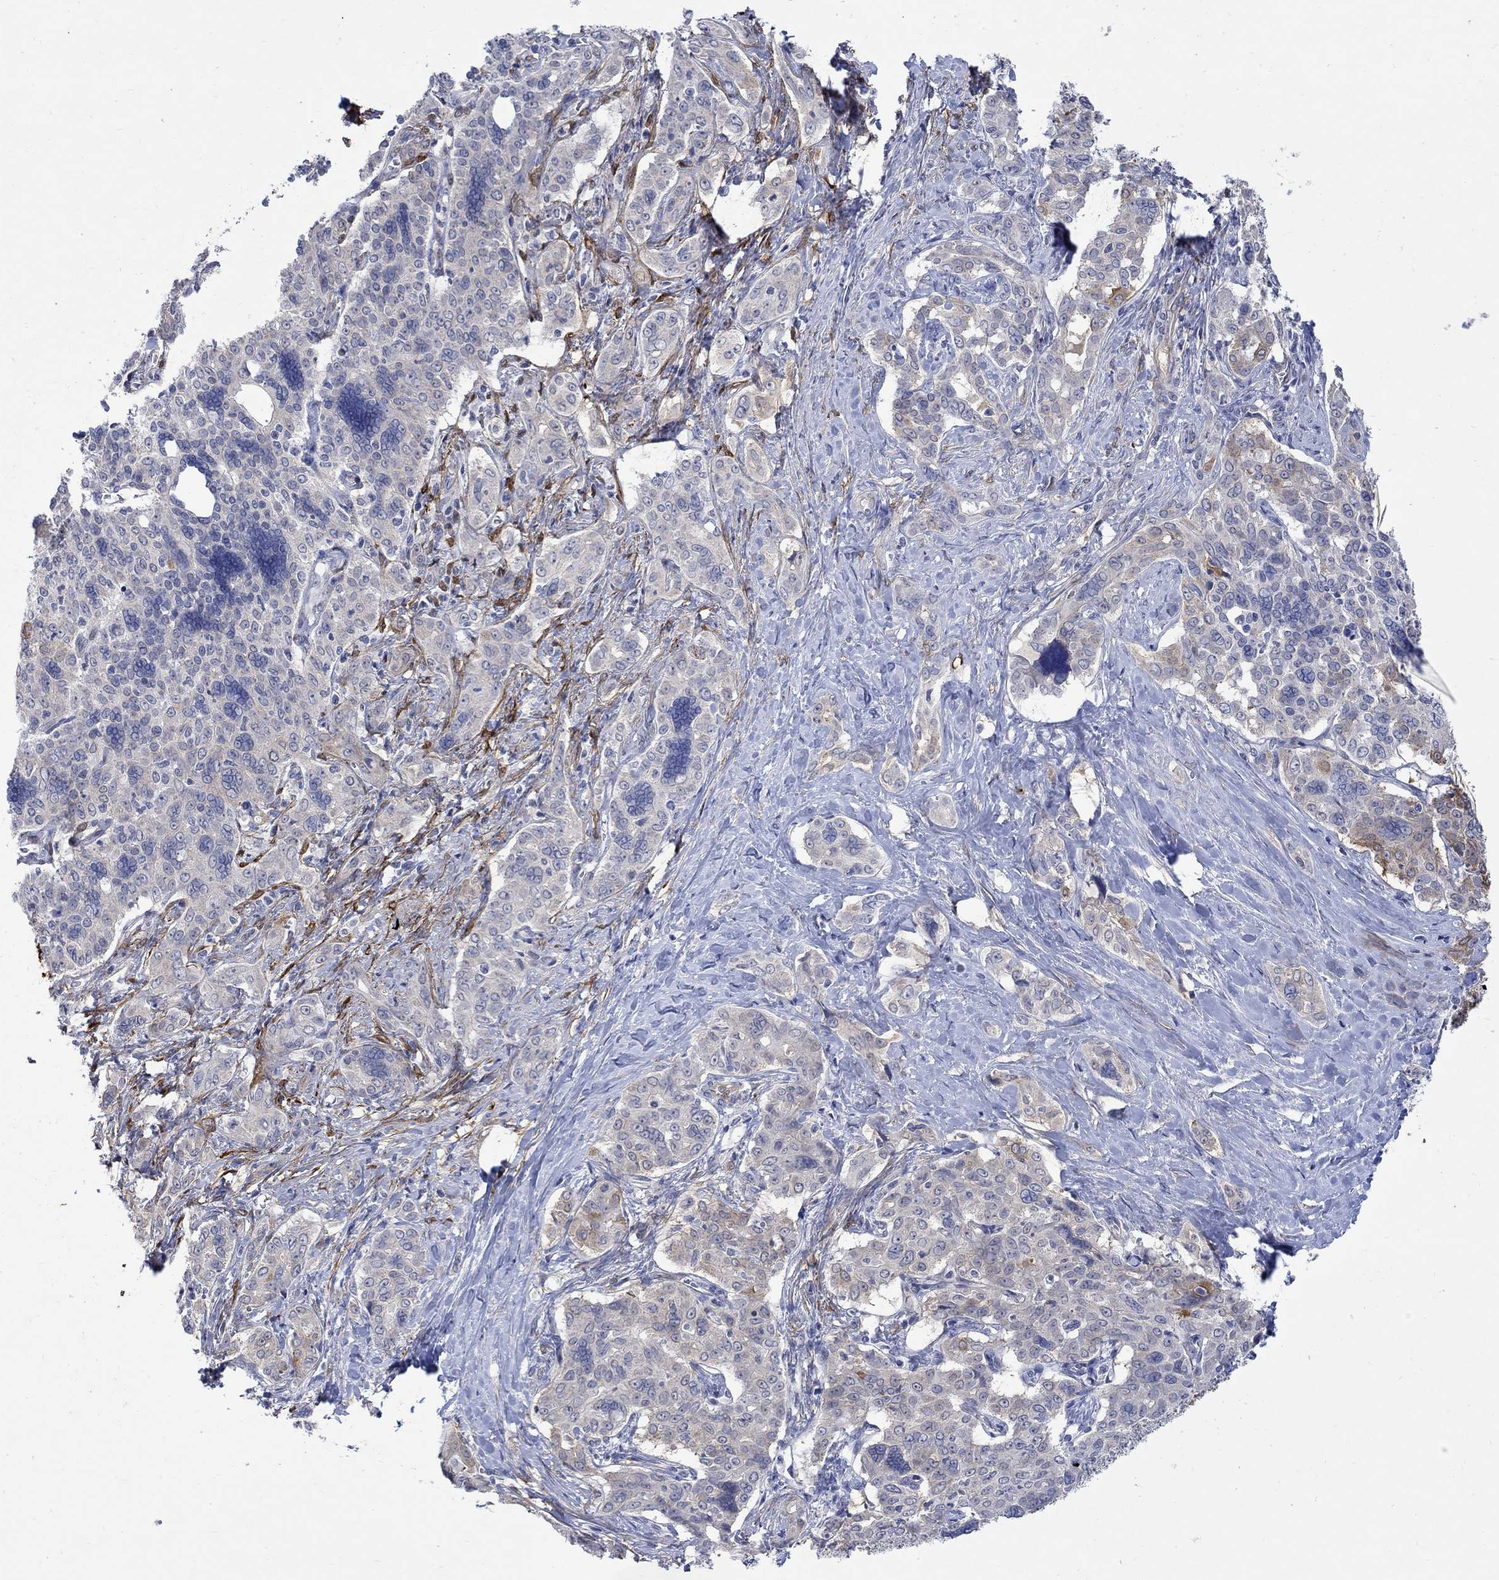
{"staining": {"intensity": "moderate", "quantity": "25%-75%", "location": "cytoplasmic/membranous"}, "tissue": "liver cancer", "cell_type": "Tumor cells", "image_type": "cancer", "snomed": [{"axis": "morphology", "description": "Cholangiocarcinoma"}, {"axis": "topography", "description": "Liver"}], "caption": "Immunohistochemistry (DAB) staining of human liver cancer (cholangiocarcinoma) demonstrates moderate cytoplasmic/membranous protein staining in about 25%-75% of tumor cells.", "gene": "TGM2", "patient": {"sex": "female", "age": 47}}